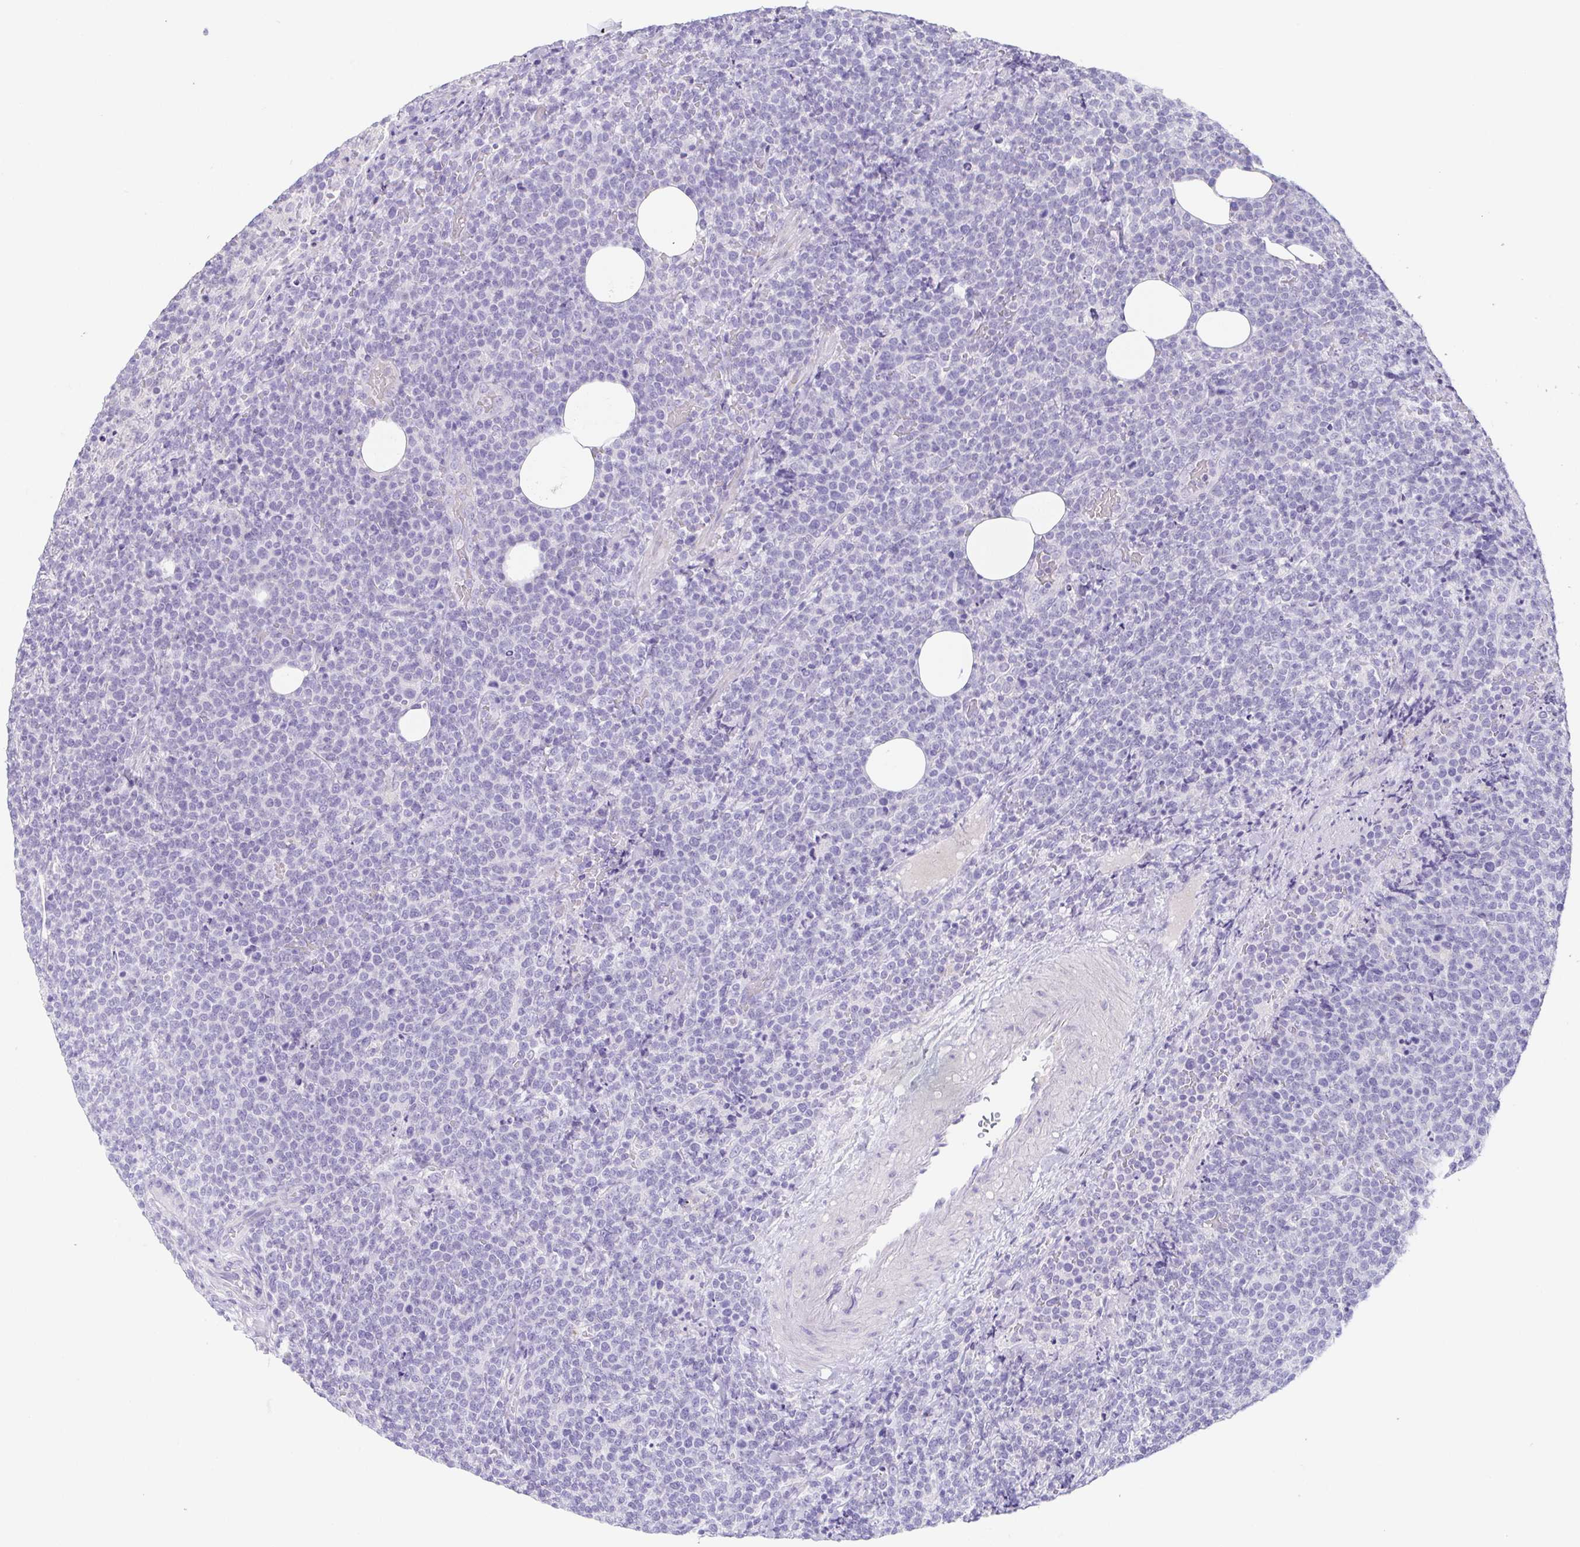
{"staining": {"intensity": "negative", "quantity": "none", "location": "none"}, "tissue": "lymphoma", "cell_type": "Tumor cells", "image_type": "cancer", "snomed": [{"axis": "morphology", "description": "Malignant lymphoma, non-Hodgkin's type, High grade"}, {"axis": "topography", "description": "Lymph node"}], "caption": "Lymphoma stained for a protein using IHC exhibits no staining tumor cells.", "gene": "HDGFL1", "patient": {"sex": "male", "age": 61}}